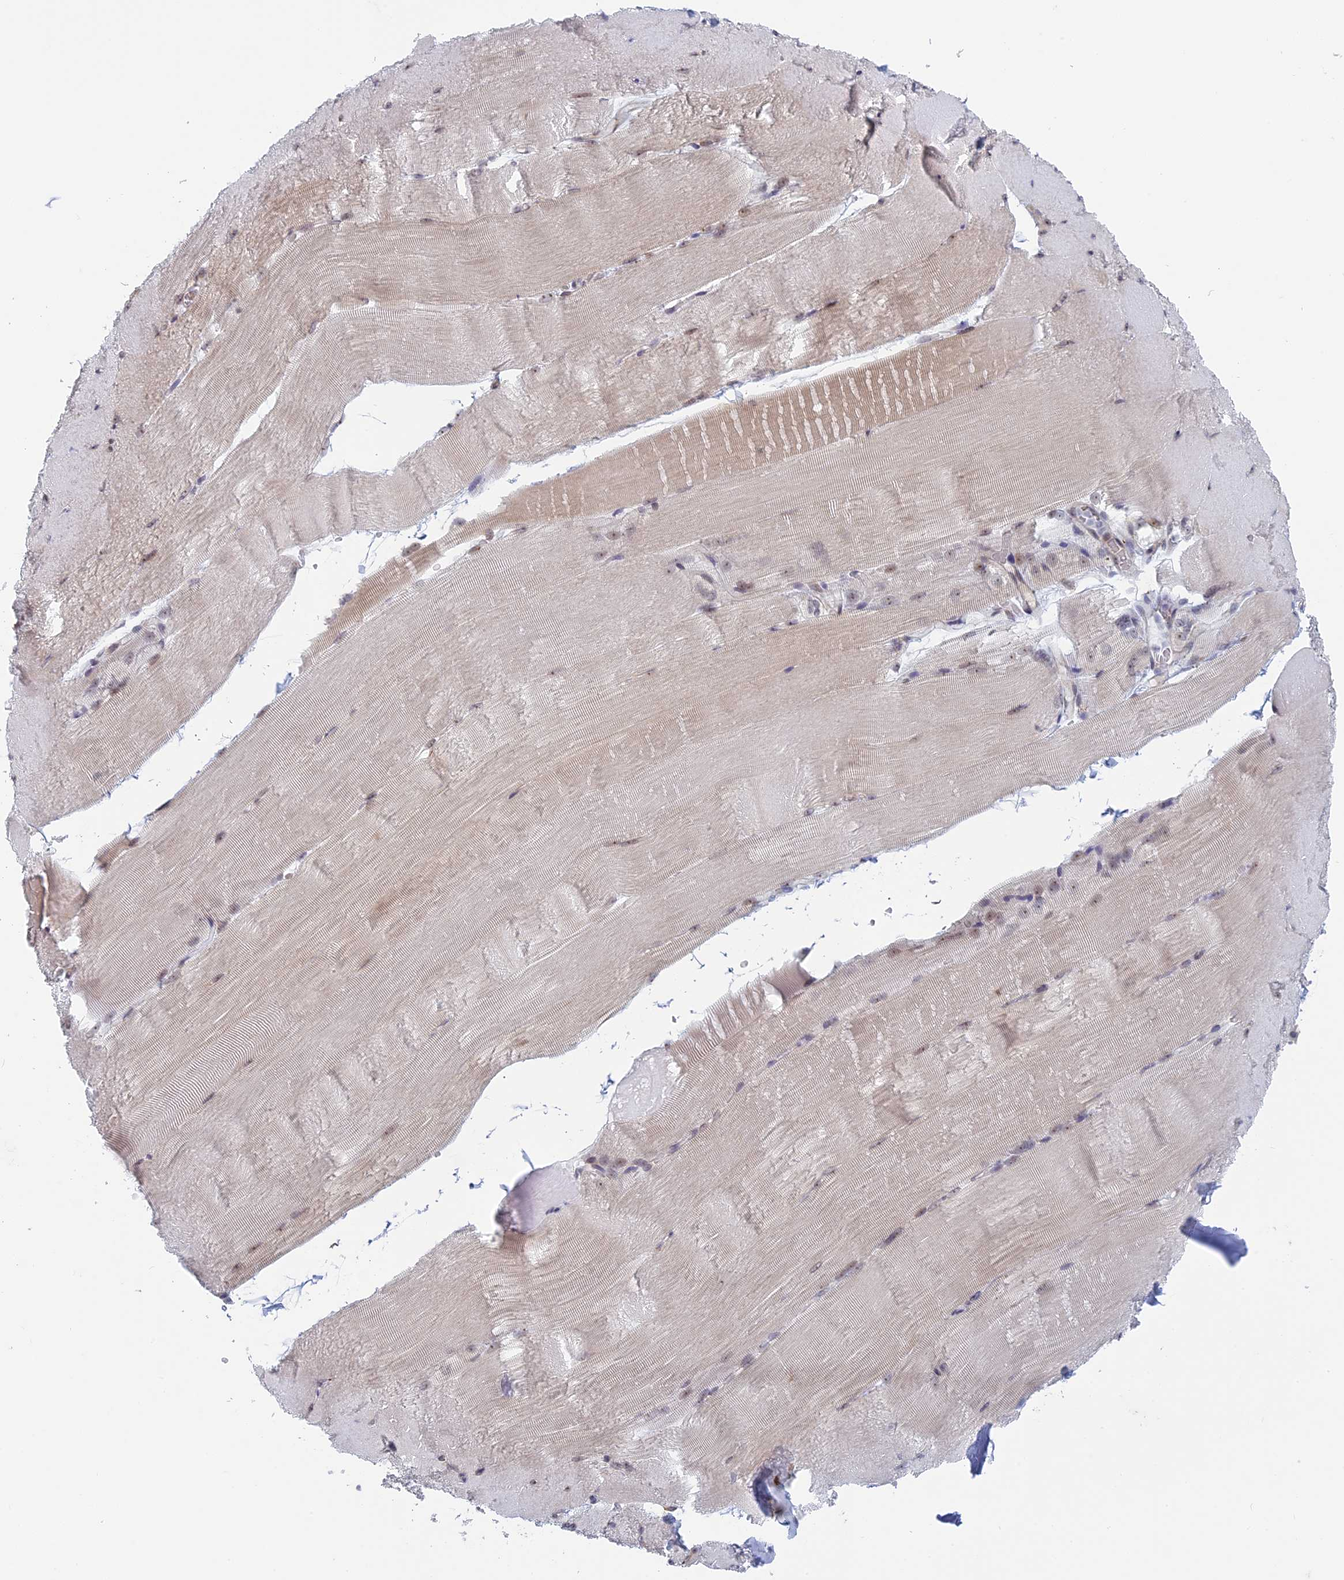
{"staining": {"intensity": "weak", "quantity": "25%-75%", "location": "cytoplasmic/membranous,nuclear"}, "tissue": "skeletal muscle", "cell_type": "Myocytes", "image_type": "normal", "snomed": [{"axis": "morphology", "description": "Normal tissue, NOS"}, {"axis": "topography", "description": "Skeletal muscle"}, {"axis": "topography", "description": "Parathyroid gland"}], "caption": "Skeletal muscle stained with DAB IHC displays low levels of weak cytoplasmic/membranous,nuclear expression in about 25%-75% of myocytes.", "gene": "RPS19BP1", "patient": {"sex": "female", "age": 37}}